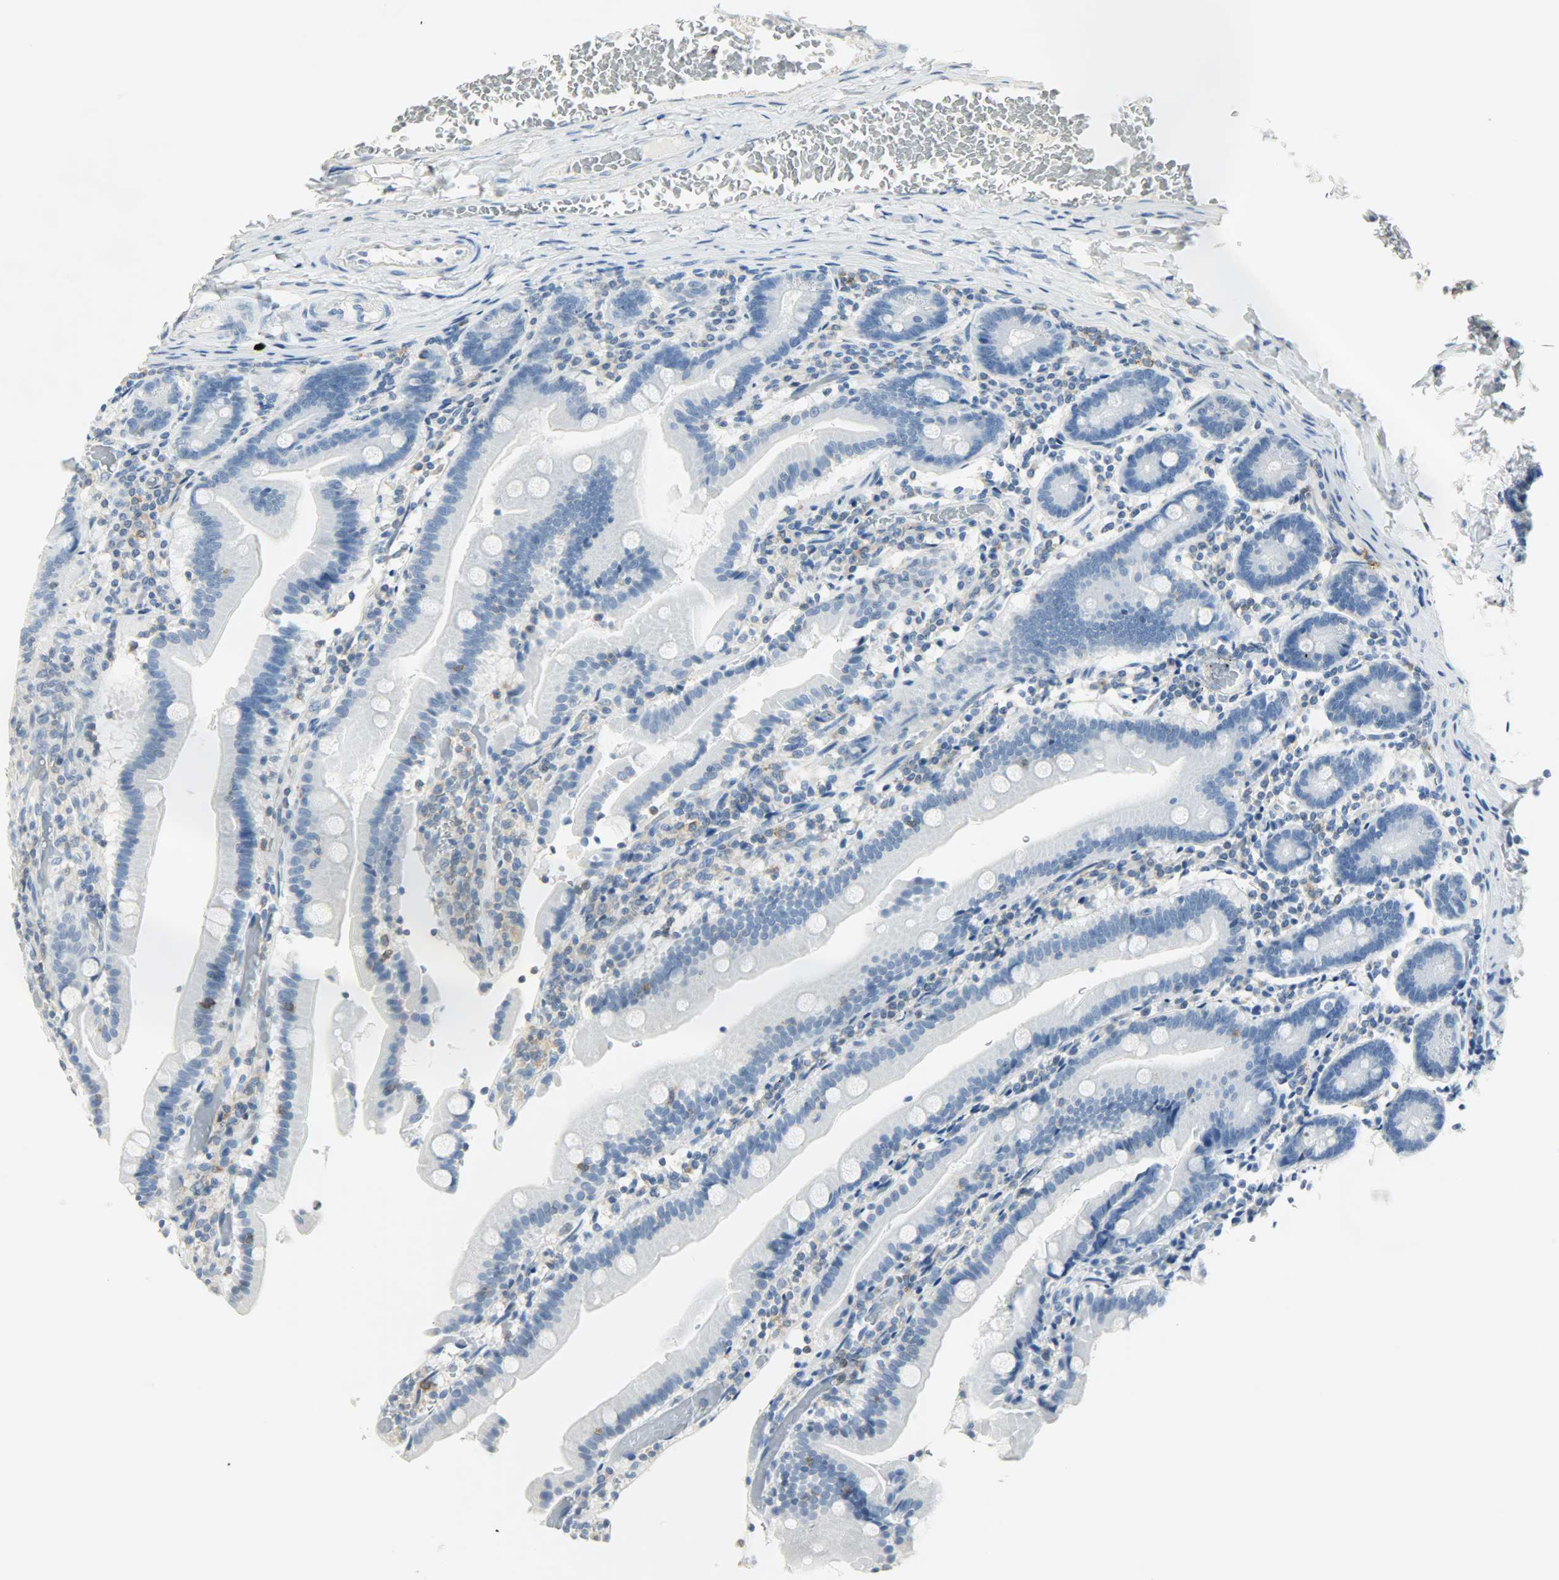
{"staining": {"intensity": "negative", "quantity": "none", "location": "none"}, "tissue": "duodenum", "cell_type": "Glandular cells", "image_type": "normal", "snomed": [{"axis": "morphology", "description": "Normal tissue, NOS"}, {"axis": "topography", "description": "Duodenum"}], "caption": "High power microscopy histopathology image of an IHC photomicrograph of normal duodenum, revealing no significant staining in glandular cells.", "gene": "PTPN6", "patient": {"sex": "female", "age": 53}}